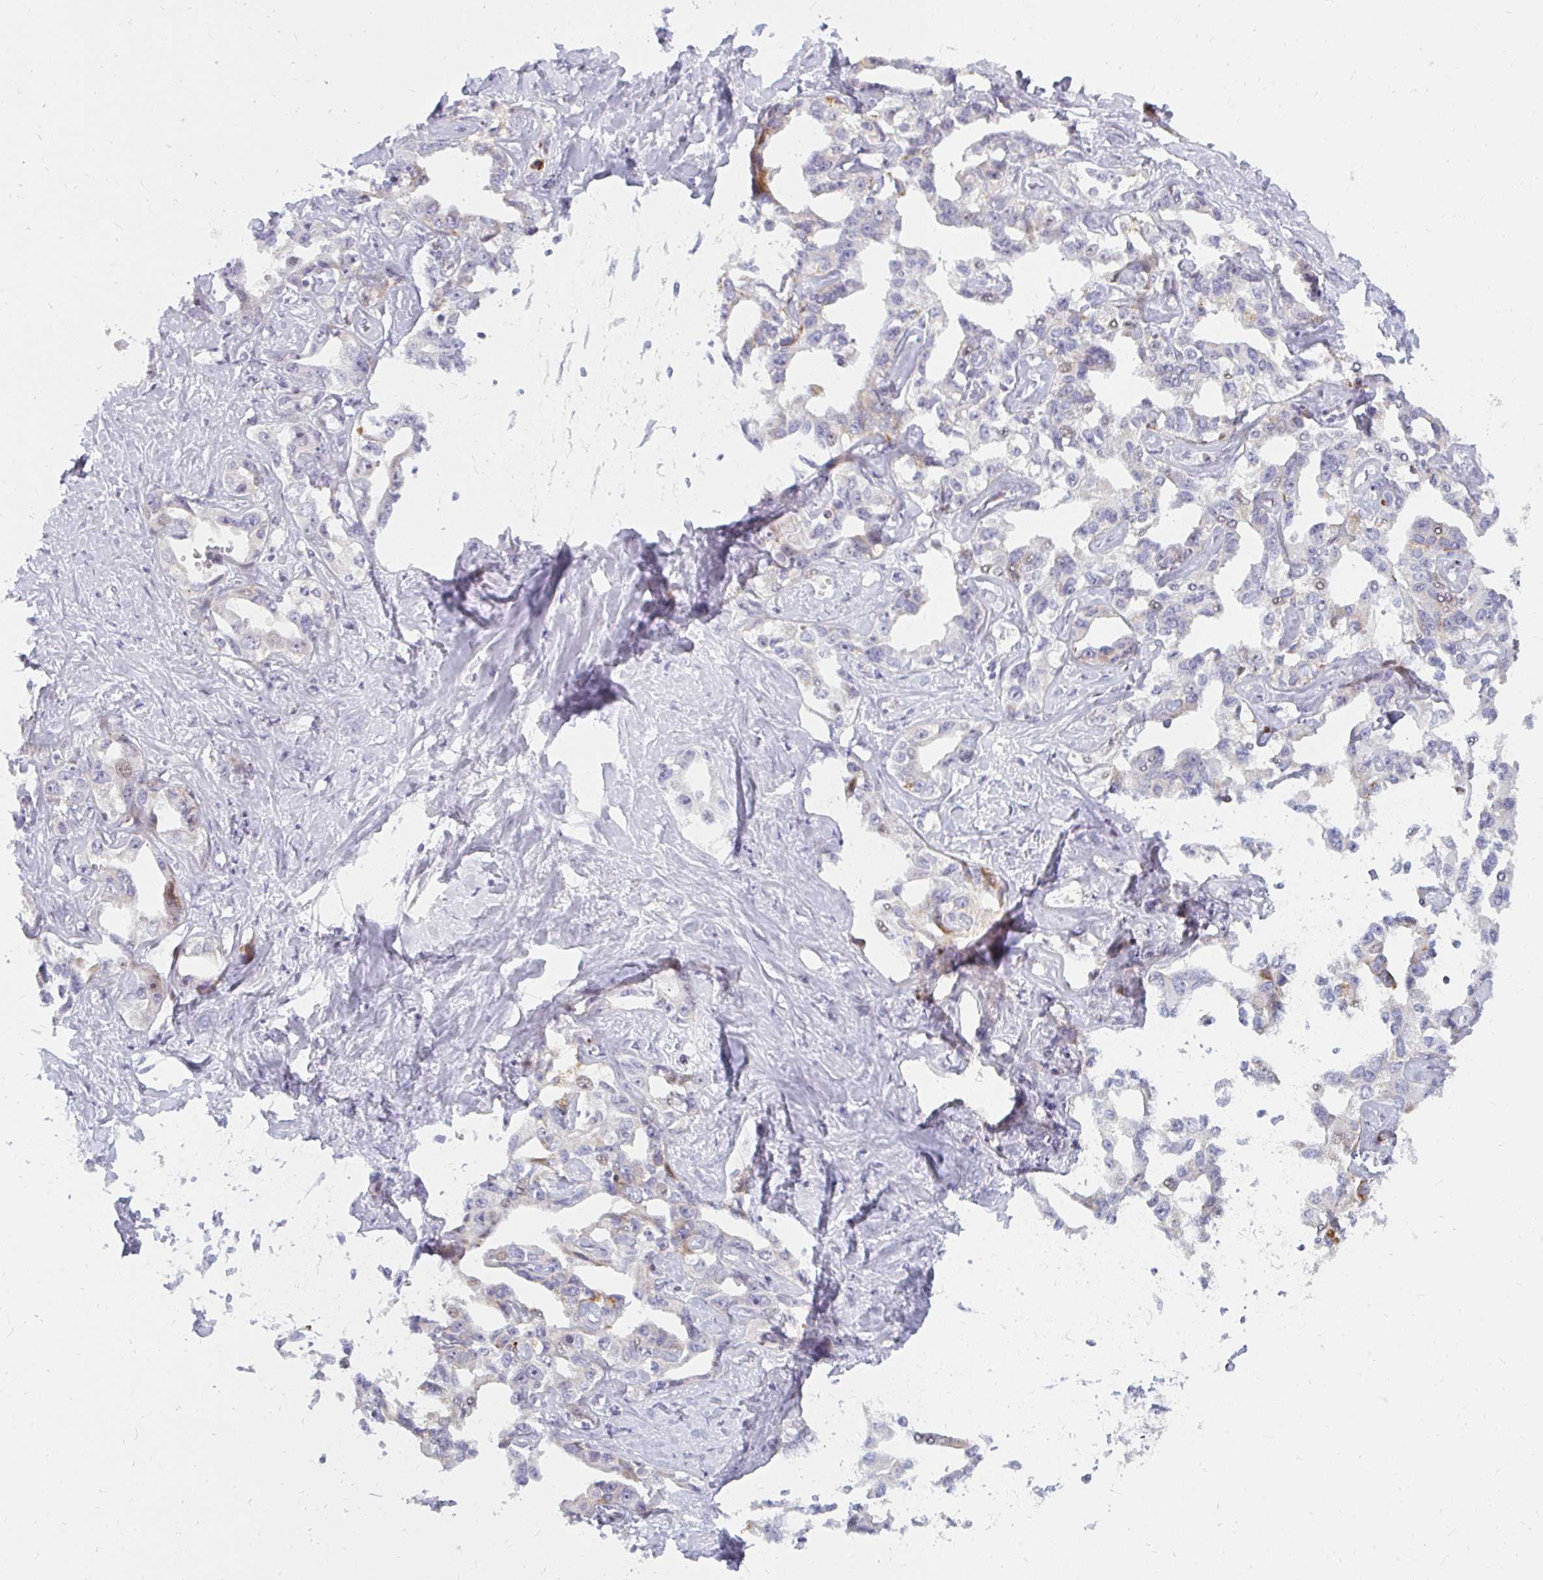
{"staining": {"intensity": "strong", "quantity": "<25%", "location": "cytoplasmic/membranous"}, "tissue": "liver cancer", "cell_type": "Tumor cells", "image_type": "cancer", "snomed": [{"axis": "morphology", "description": "Cholangiocarcinoma"}, {"axis": "topography", "description": "Liver"}], "caption": "Immunohistochemical staining of liver cancer exhibits strong cytoplasmic/membranous protein positivity in about <25% of tumor cells.", "gene": "PLA2G5", "patient": {"sex": "male", "age": 59}}